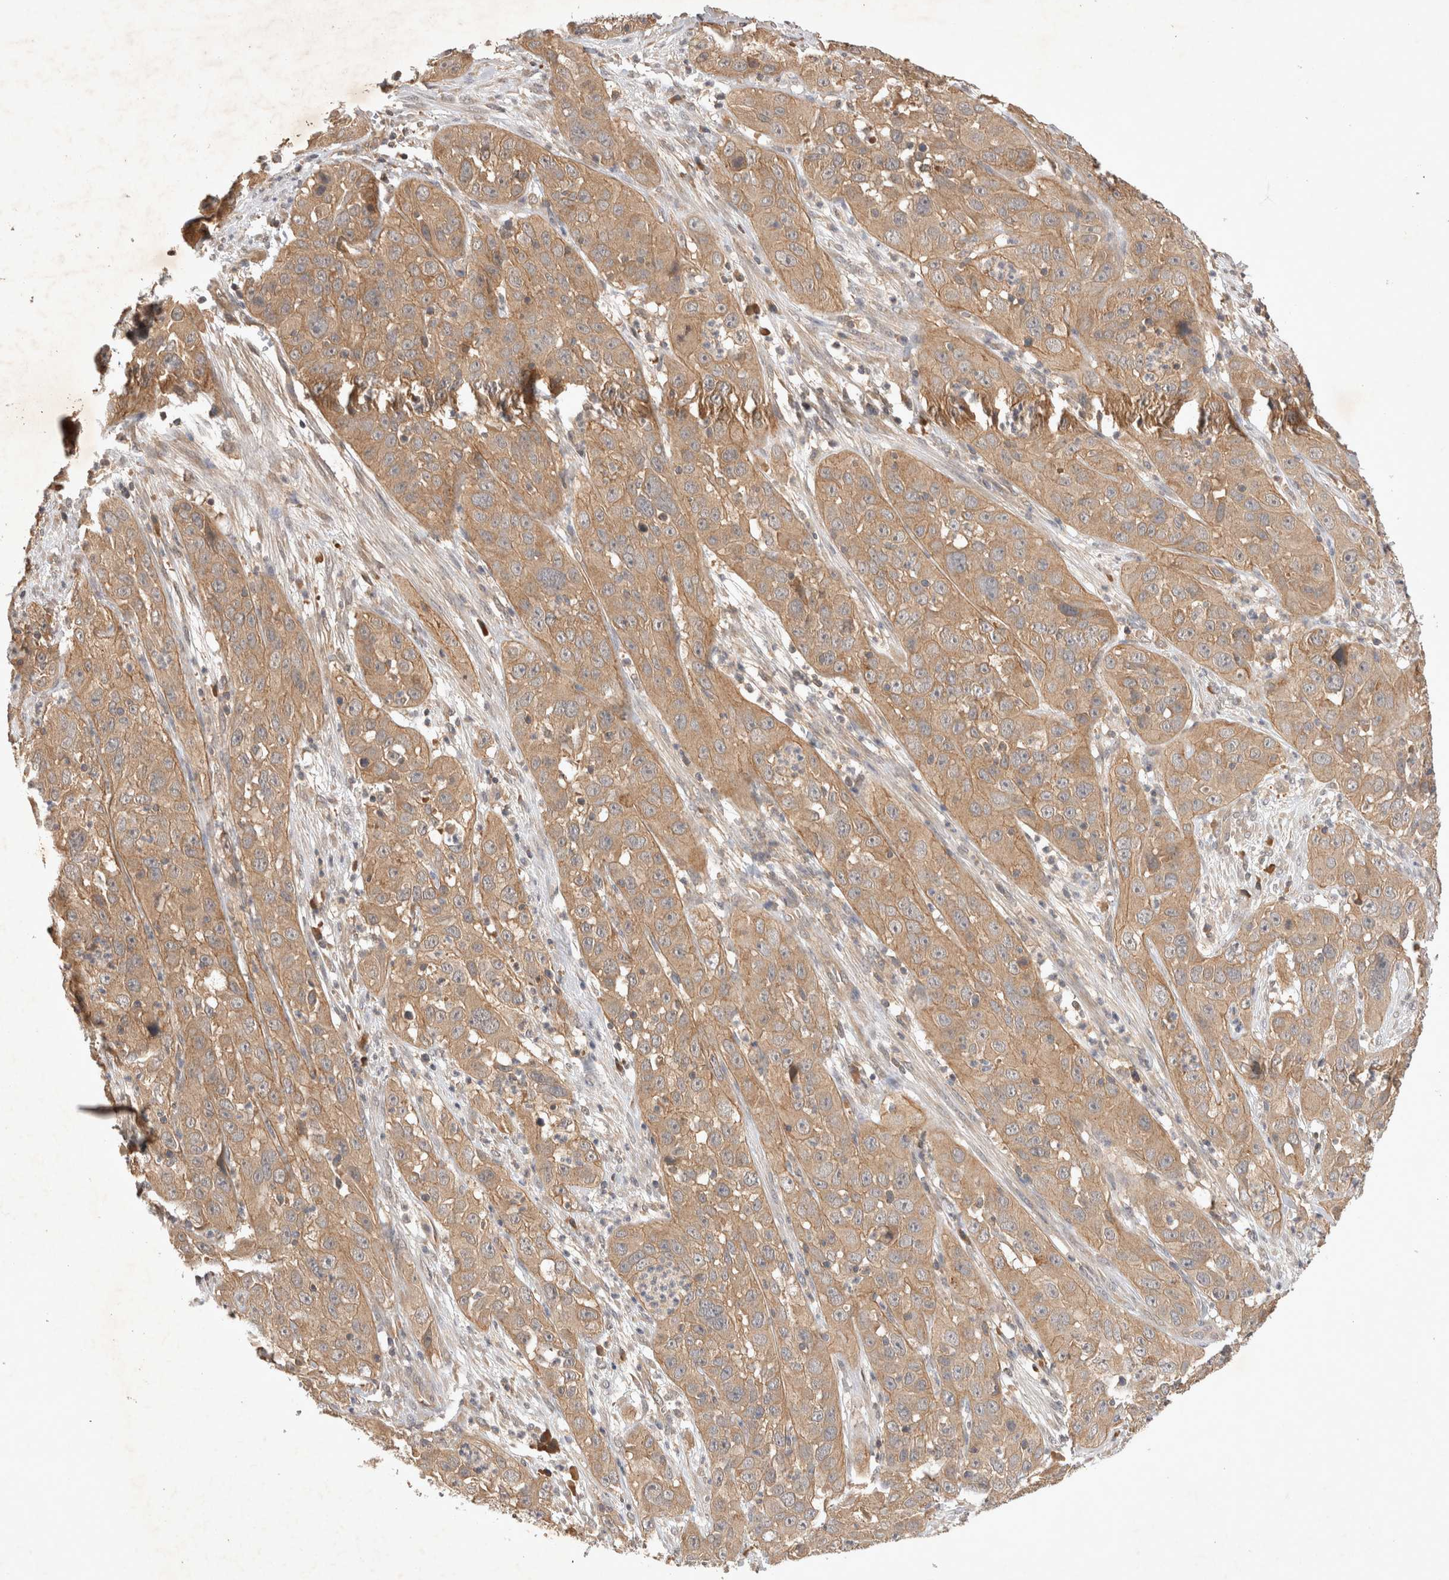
{"staining": {"intensity": "moderate", "quantity": ">75%", "location": "cytoplasmic/membranous"}, "tissue": "cervical cancer", "cell_type": "Tumor cells", "image_type": "cancer", "snomed": [{"axis": "morphology", "description": "Squamous cell carcinoma, NOS"}, {"axis": "topography", "description": "Cervix"}], "caption": "A micrograph of human cervical squamous cell carcinoma stained for a protein reveals moderate cytoplasmic/membranous brown staining in tumor cells. The staining was performed using DAB (3,3'-diaminobenzidine), with brown indicating positive protein expression. Nuclei are stained blue with hematoxylin.", "gene": "YES1", "patient": {"sex": "female", "age": 32}}